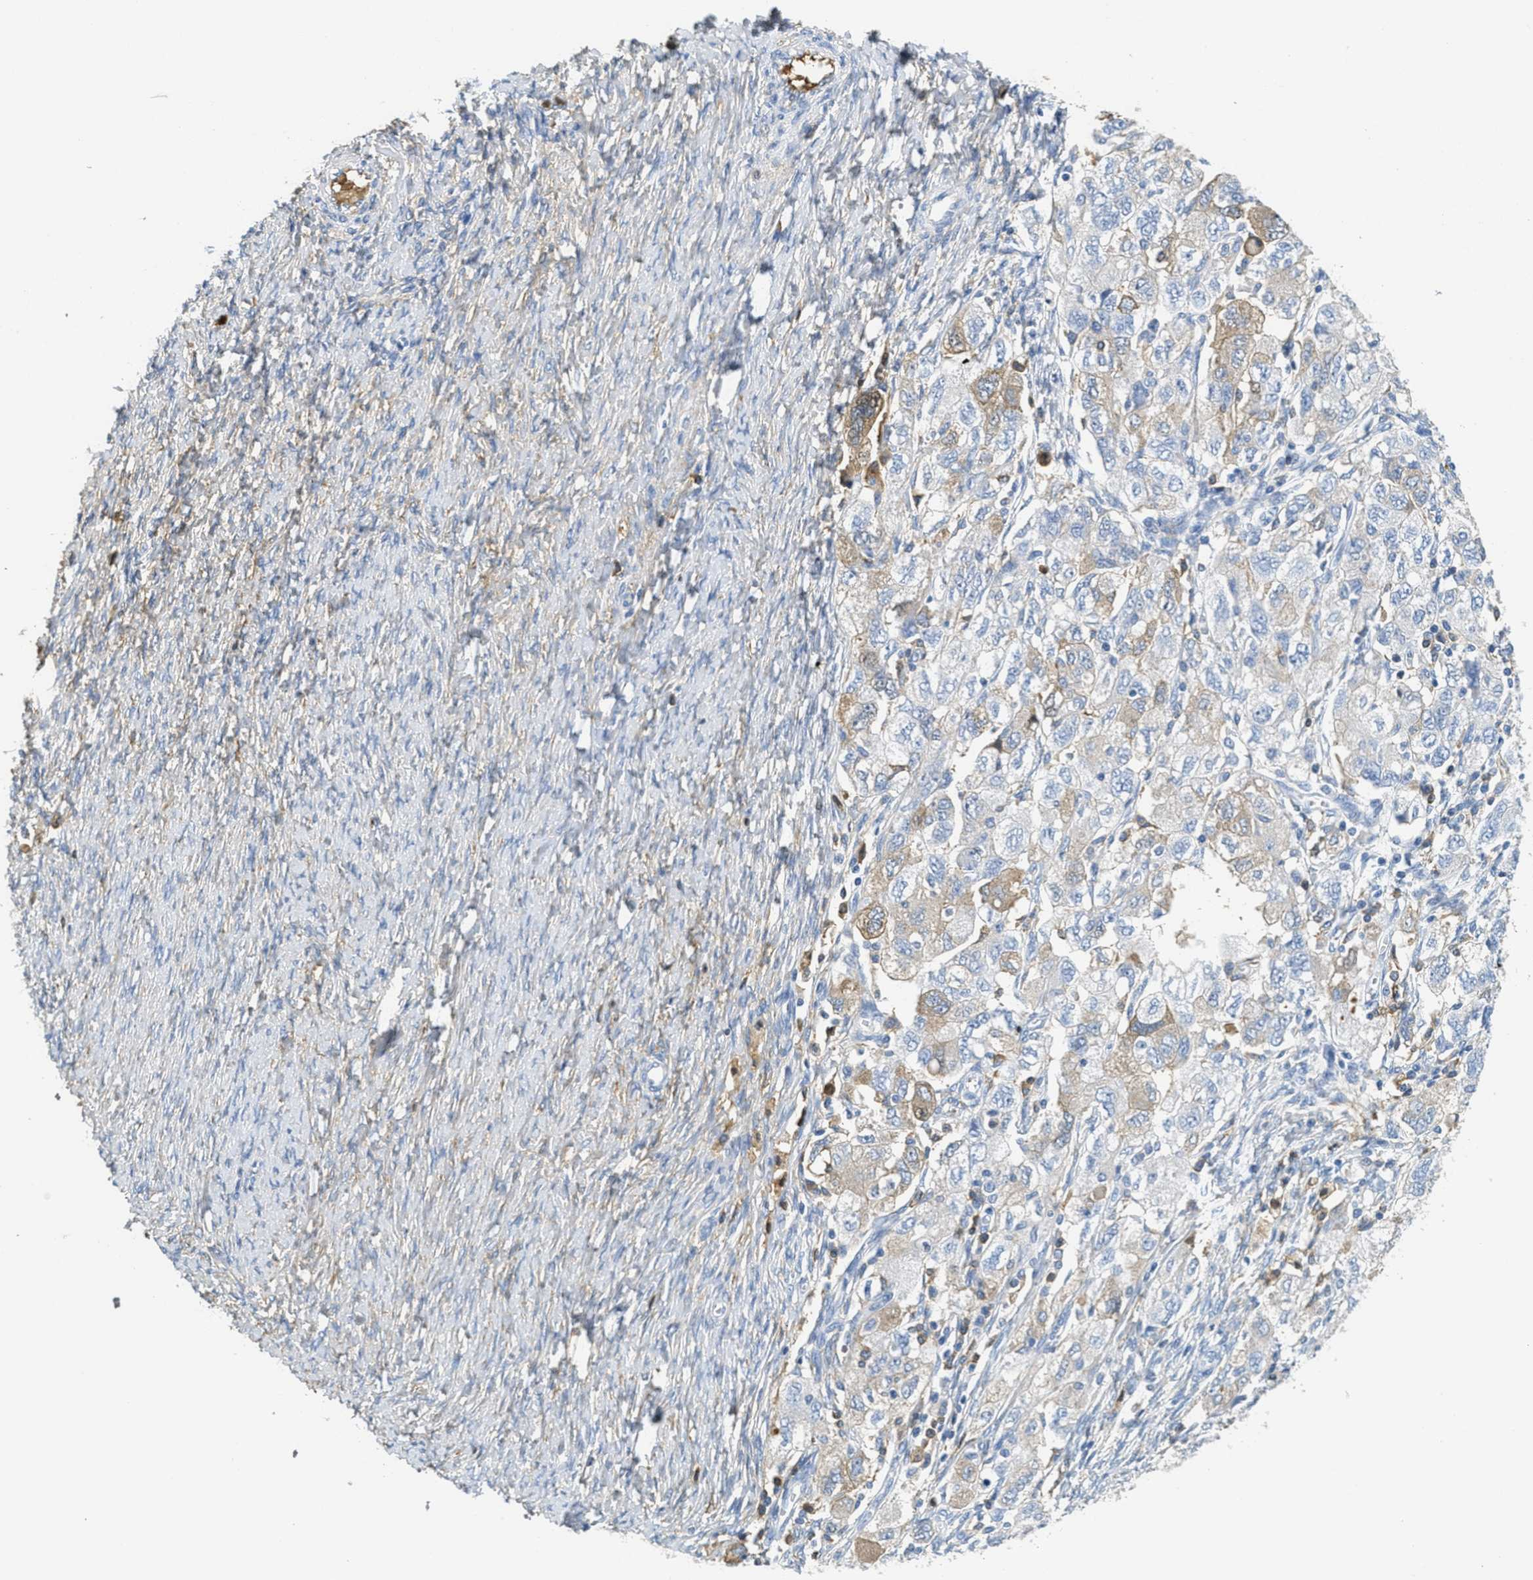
{"staining": {"intensity": "weak", "quantity": "<25%", "location": "cytoplasmic/membranous"}, "tissue": "ovarian cancer", "cell_type": "Tumor cells", "image_type": "cancer", "snomed": [{"axis": "morphology", "description": "Carcinoma, NOS"}, {"axis": "morphology", "description": "Cystadenocarcinoma, serous, NOS"}, {"axis": "topography", "description": "Ovary"}], "caption": "Image shows no protein staining in tumor cells of ovarian cancer tissue.", "gene": "SERPINA1", "patient": {"sex": "female", "age": 69}}